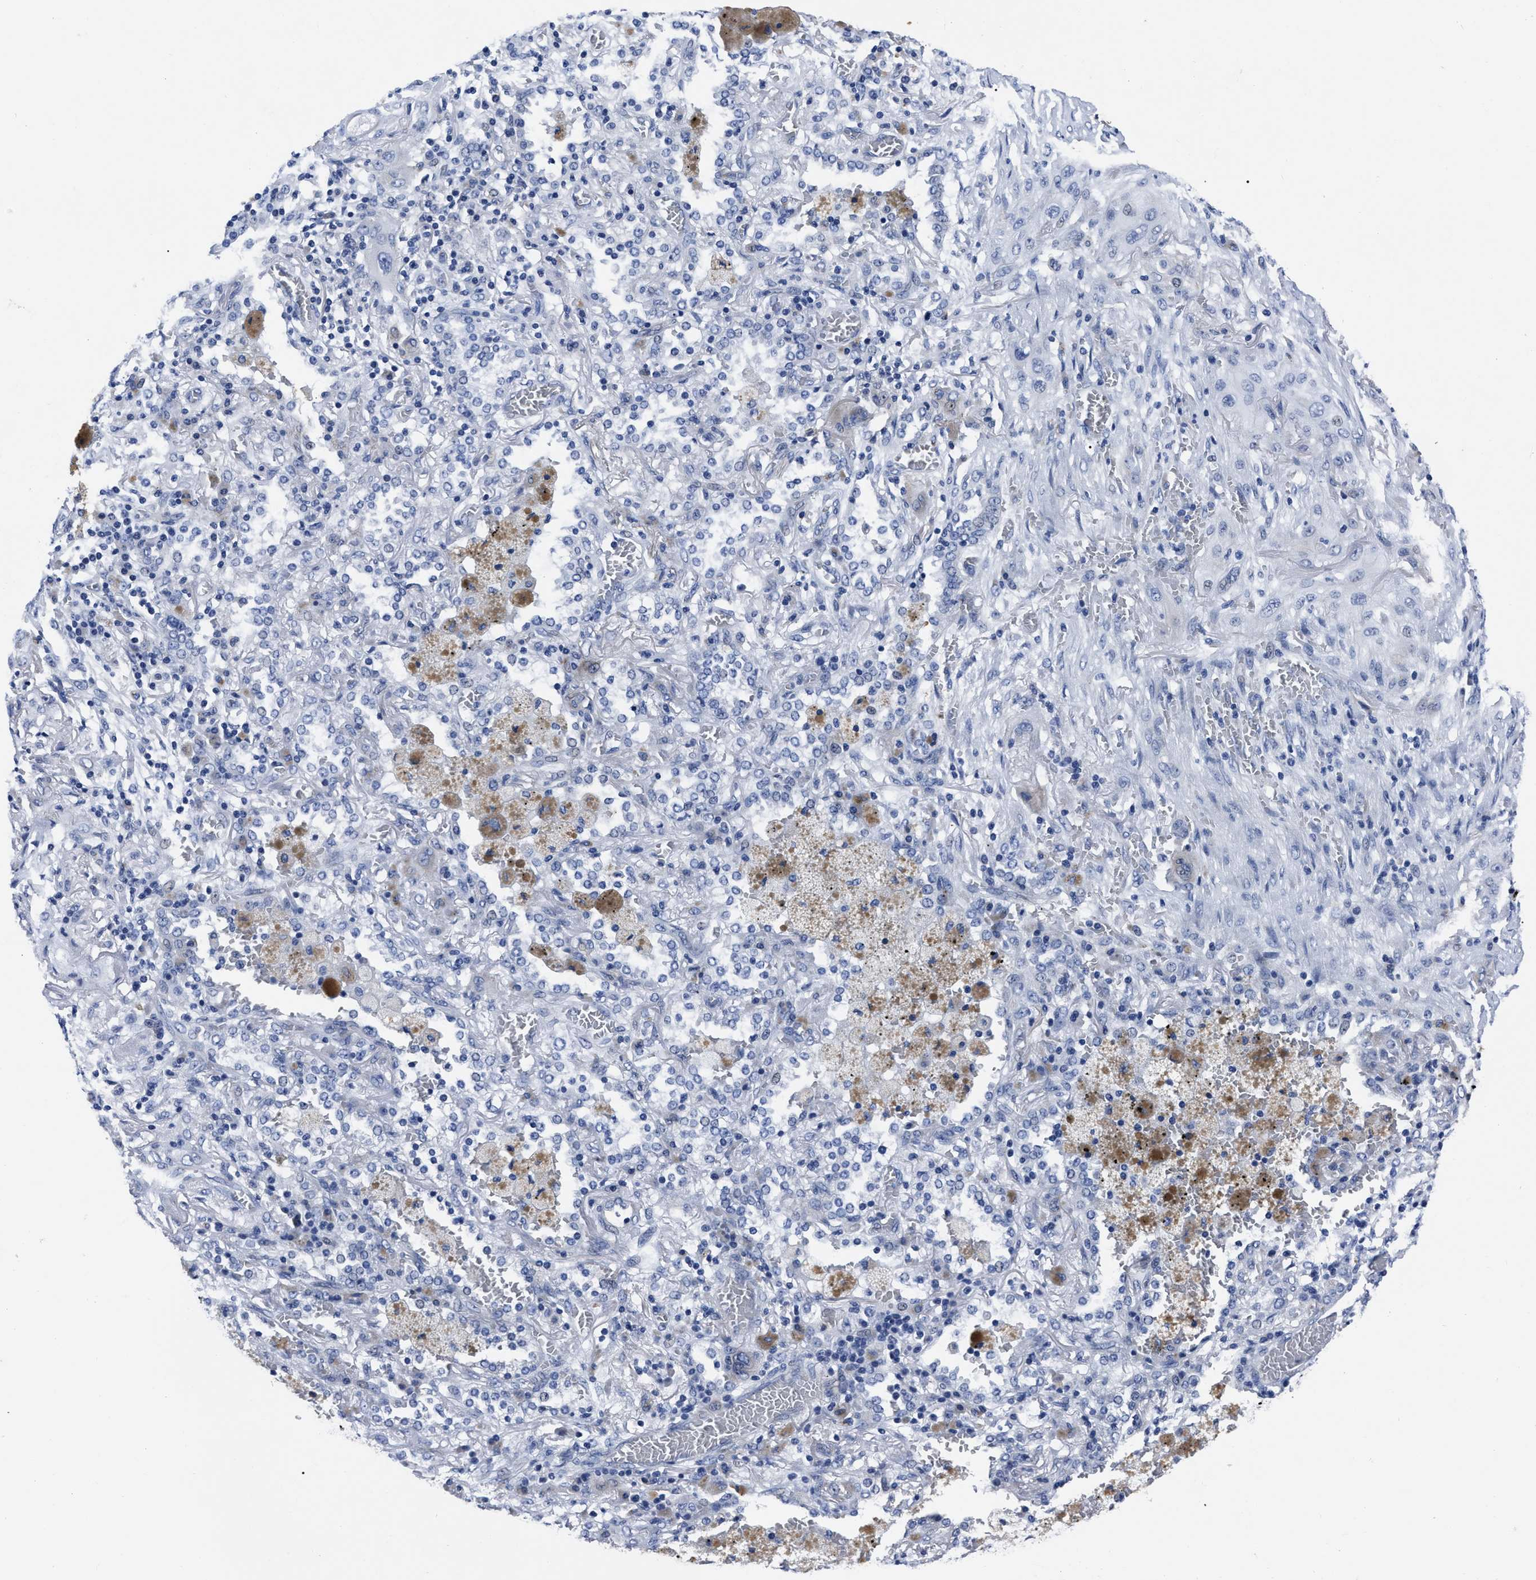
{"staining": {"intensity": "negative", "quantity": "none", "location": "none"}, "tissue": "lung cancer", "cell_type": "Tumor cells", "image_type": "cancer", "snomed": [{"axis": "morphology", "description": "Squamous cell carcinoma, NOS"}, {"axis": "topography", "description": "Lung"}], "caption": "Tumor cells show no significant protein positivity in lung squamous cell carcinoma.", "gene": "MOV10L1", "patient": {"sex": "female", "age": 47}}